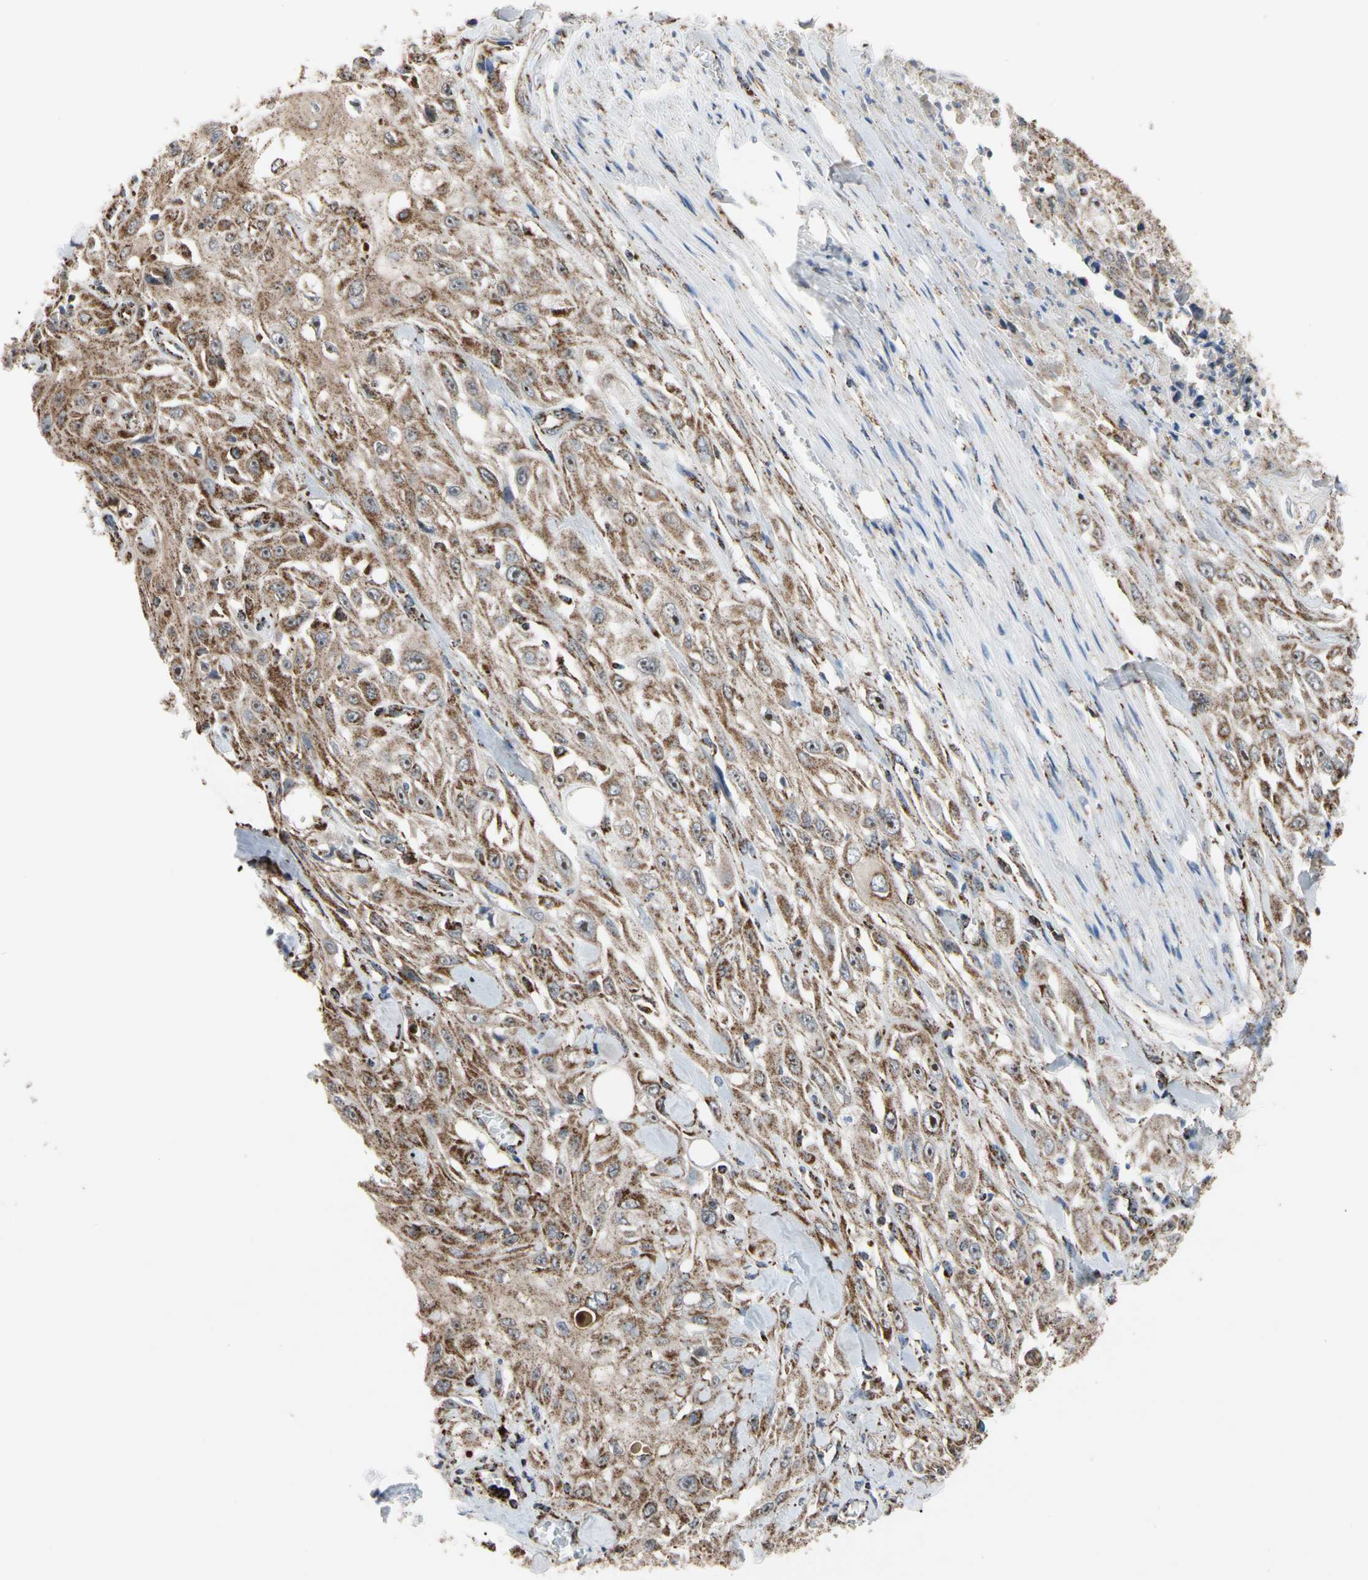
{"staining": {"intensity": "moderate", "quantity": ">75%", "location": "cytoplasmic/membranous"}, "tissue": "skin cancer", "cell_type": "Tumor cells", "image_type": "cancer", "snomed": [{"axis": "morphology", "description": "Squamous cell carcinoma, NOS"}, {"axis": "morphology", "description": "Squamous cell carcinoma, metastatic, NOS"}, {"axis": "topography", "description": "Skin"}, {"axis": "topography", "description": "Lymph node"}], "caption": "Immunohistochemical staining of skin cancer exhibits moderate cytoplasmic/membranous protein positivity in approximately >75% of tumor cells.", "gene": "FAM110B", "patient": {"sex": "male", "age": 75}}